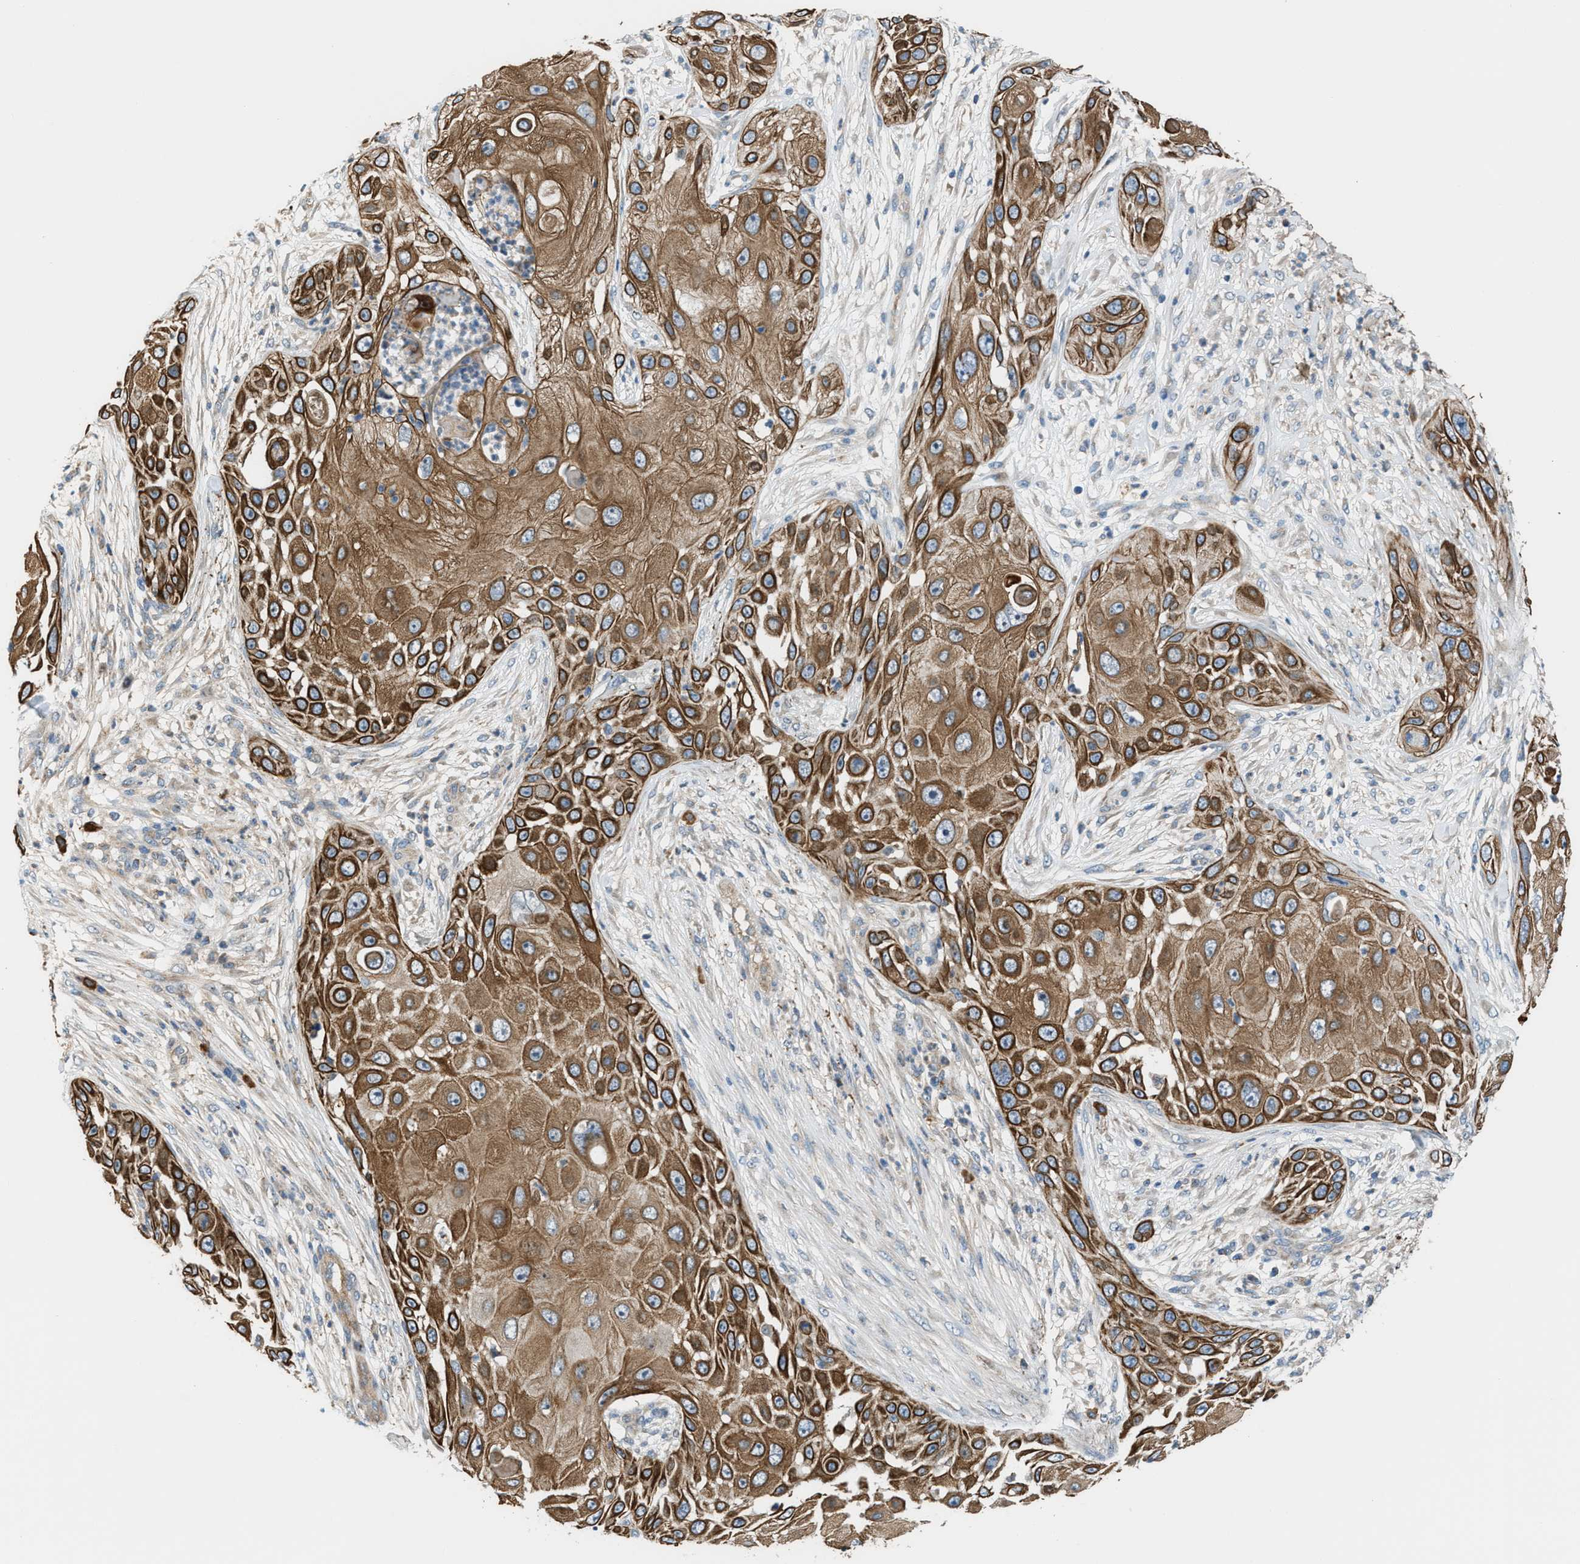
{"staining": {"intensity": "moderate", "quantity": ">75%", "location": "cytoplasmic/membranous"}, "tissue": "skin cancer", "cell_type": "Tumor cells", "image_type": "cancer", "snomed": [{"axis": "morphology", "description": "Squamous cell carcinoma, NOS"}, {"axis": "topography", "description": "Skin"}], "caption": "A brown stain shows moderate cytoplasmic/membranous expression of a protein in skin cancer (squamous cell carcinoma) tumor cells.", "gene": "PDCL", "patient": {"sex": "female", "age": 44}}